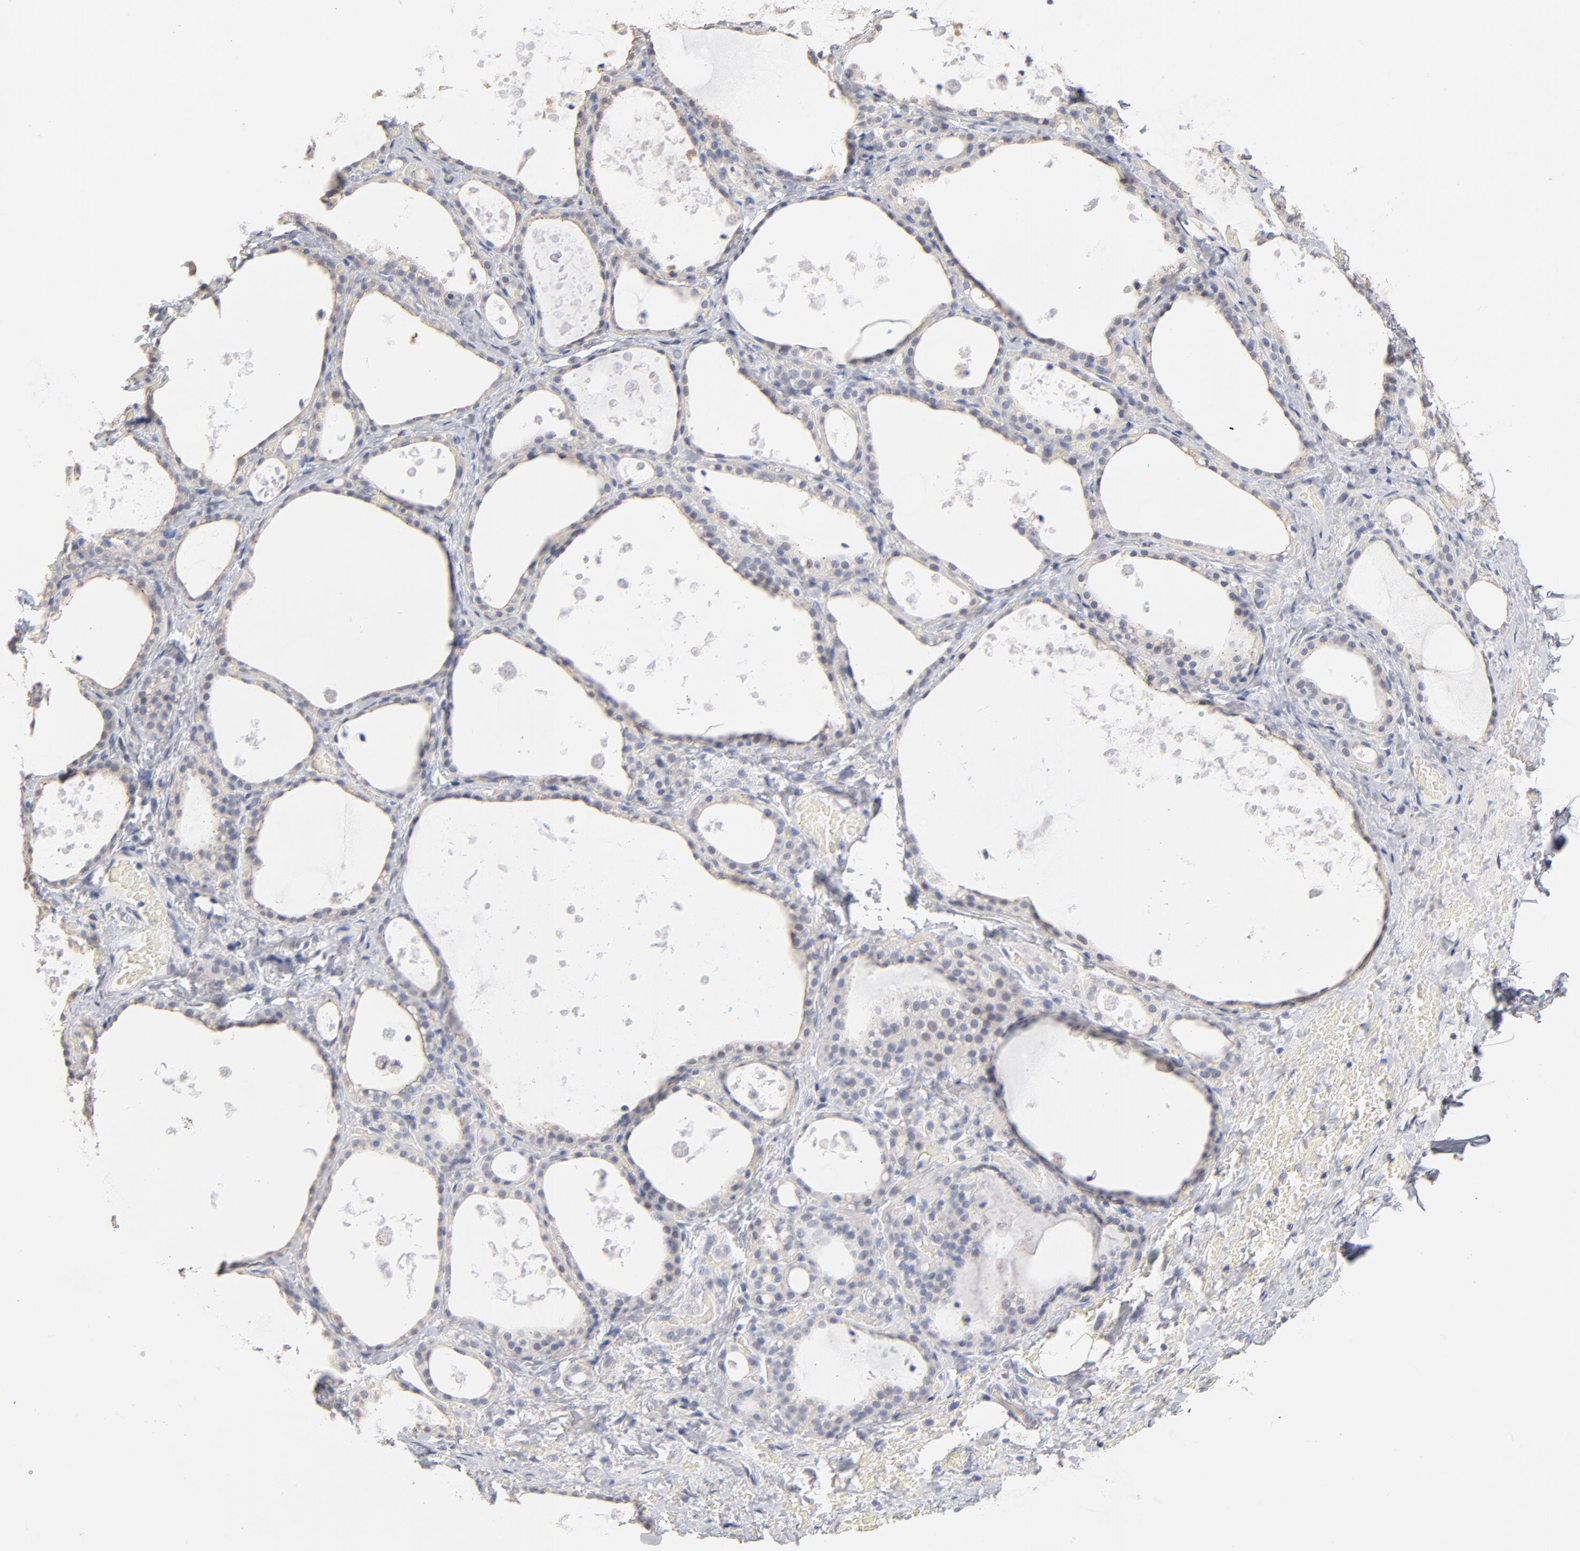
{"staining": {"intensity": "weak", "quantity": "25%-75%", "location": "cytoplasmic/membranous"}, "tissue": "thyroid gland", "cell_type": "Glandular cells", "image_type": "normal", "snomed": [{"axis": "morphology", "description": "Normal tissue, NOS"}, {"axis": "topography", "description": "Thyroid gland"}], "caption": "Thyroid gland stained with DAB immunohistochemistry exhibits low levels of weak cytoplasmic/membranous positivity in about 25%-75% of glandular cells.", "gene": "DNAL4", "patient": {"sex": "male", "age": 61}}